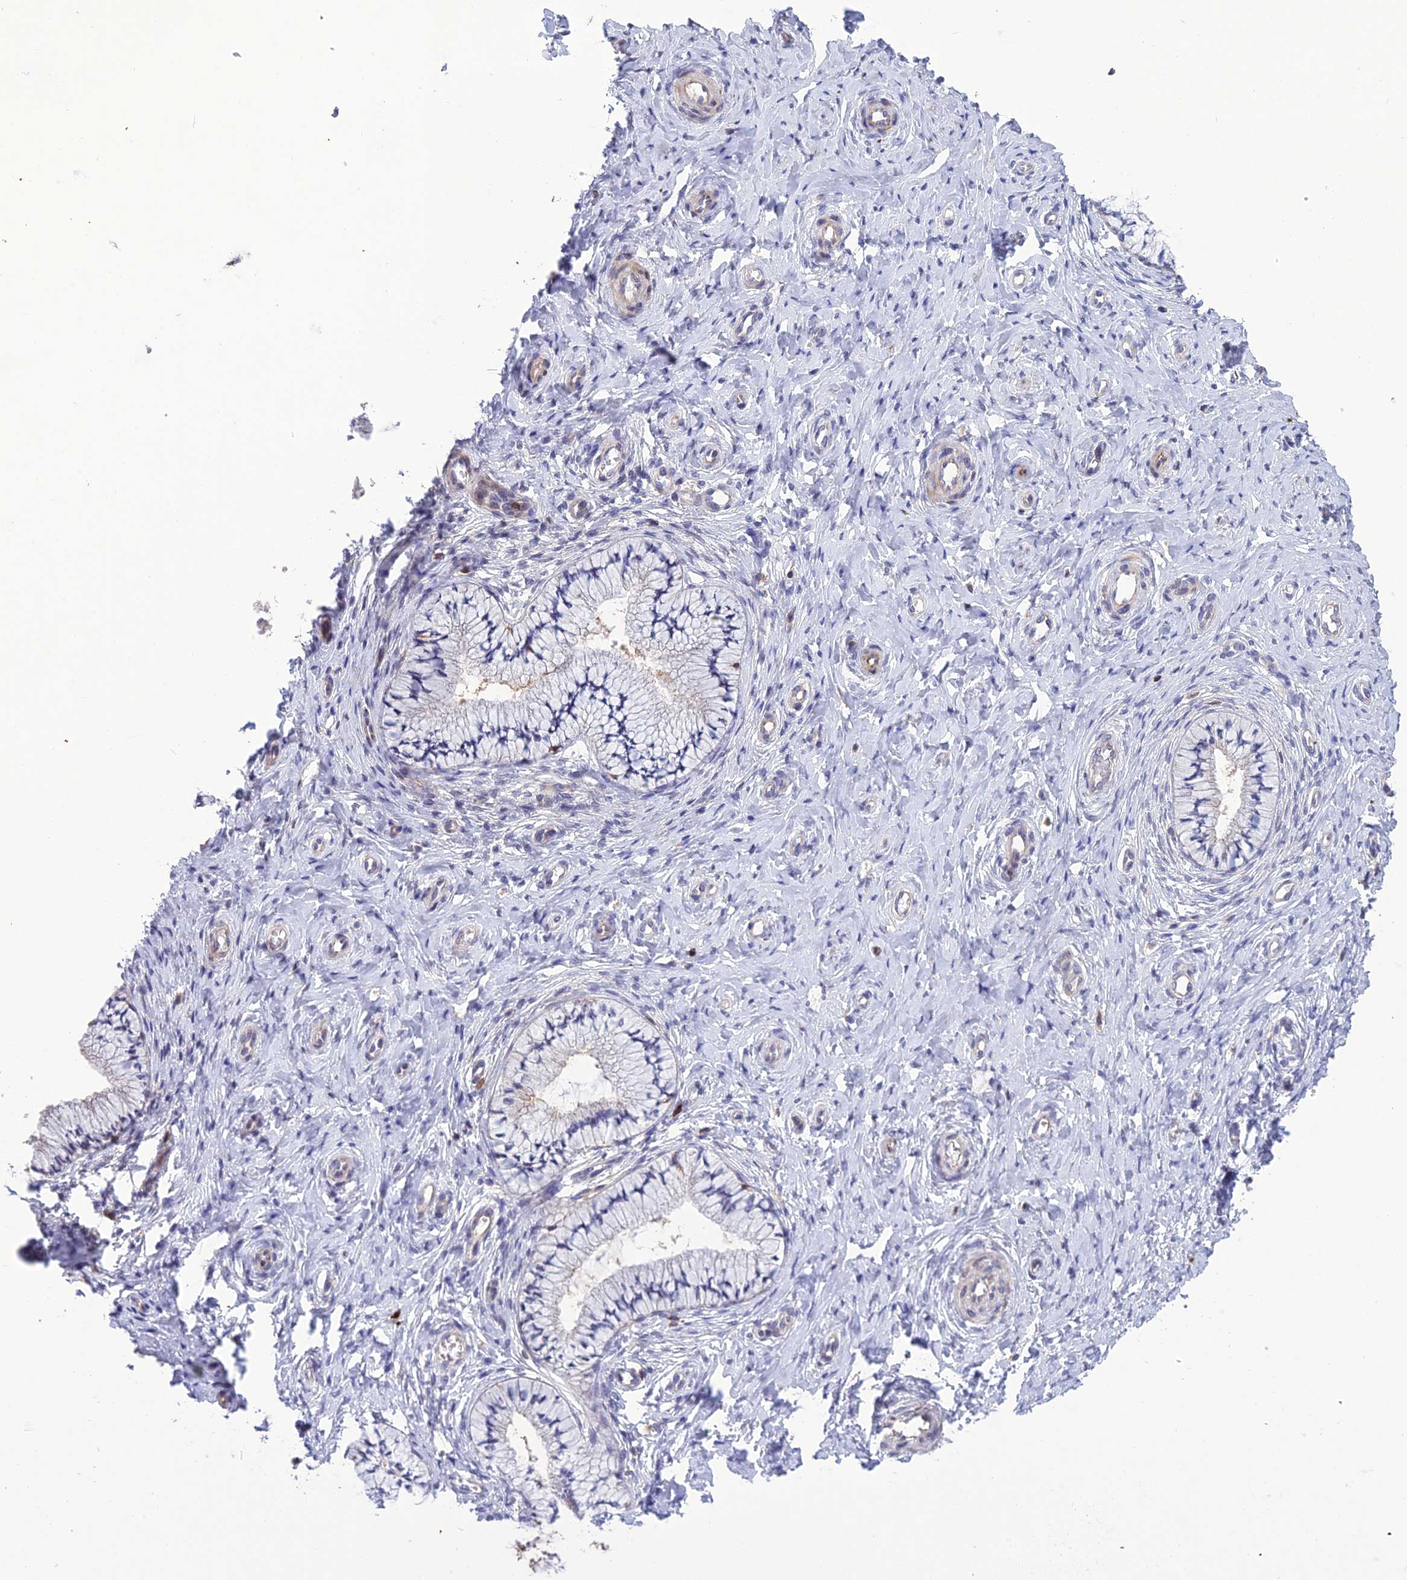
{"staining": {"intensity": "weak", "quantity": "<25%", "location": "cytoplasmic/membranous"}, "tissue": "cervix", "cell_type": "Glandular cells", "image_type": "normal", "snomed": [{"axis": "morphology", "description": "Normal tissue, NOS"}, {"axis": "topography", "description": "Cervix"}], "caption": "Immunohistochemistry (IHC) photomicrograph of benign cervix: human cervix stained with DAB (3,3'-diaminobenzidine) demonstrates no significant protein positivity in glandular cells.", "gene": "FAM76A", "patient": {"sex": "female", "age": 36}}